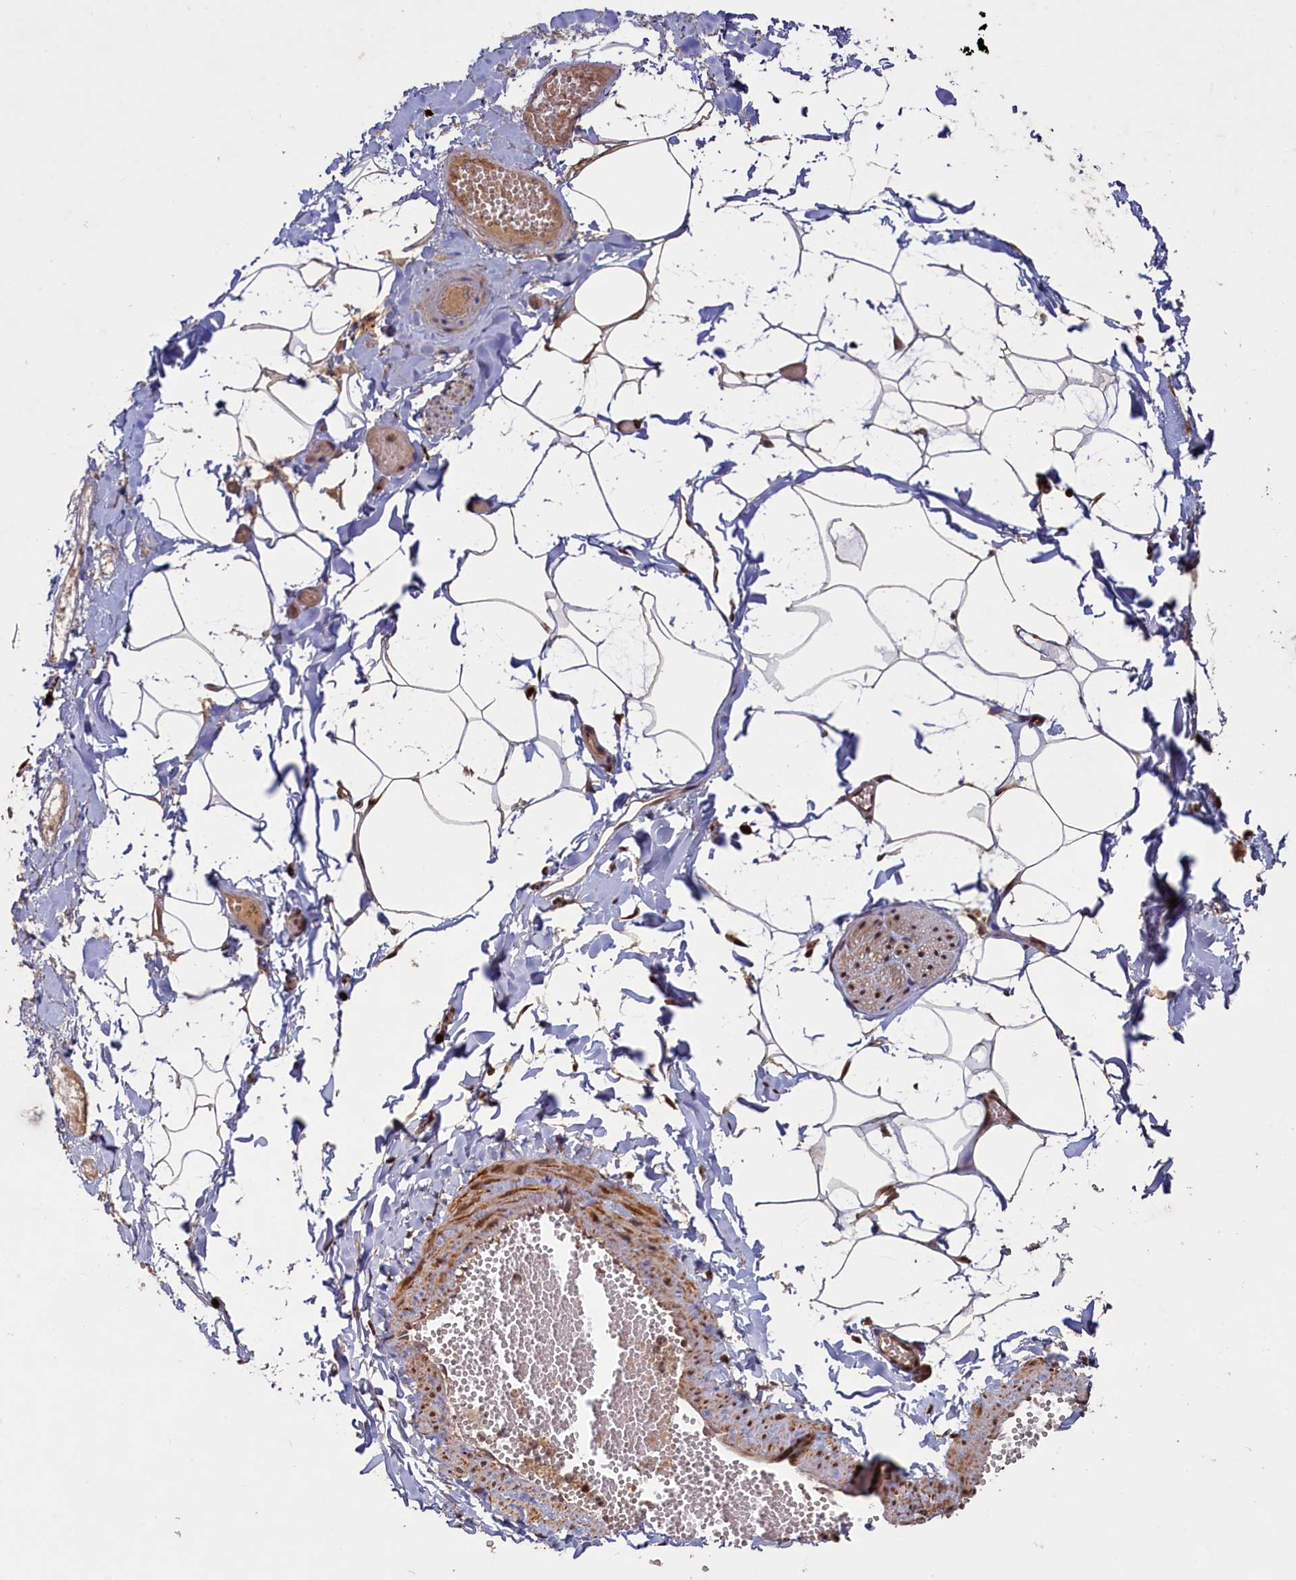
{"staining": {"intensity": "moderate", "quantity": "25%-75%", "location": "cytoplasmic/membranous,nuclear"}, "tissue": "adipose tissue", "cell_type": "Adipocytes", "image_type": "normal", "snomed": [{"axis": "morphology", "description": "Normal tissue, NOS"}, {"axis": "topography", "description": "Gallbladder"}, {"axis": "topography", "description": "Peripheral nerve tissue"}], "caption": "Immunohistochemistry photomicrograph of unremarkable adipose tissue stained for a protein (brown), which displays medium levels of moderate cytoplasmic/membranous,nuclear expression in approximately 25%-75% of adipocytes.", "gene": "NAE1", "patient": {"sex": "male", "age": 38}}